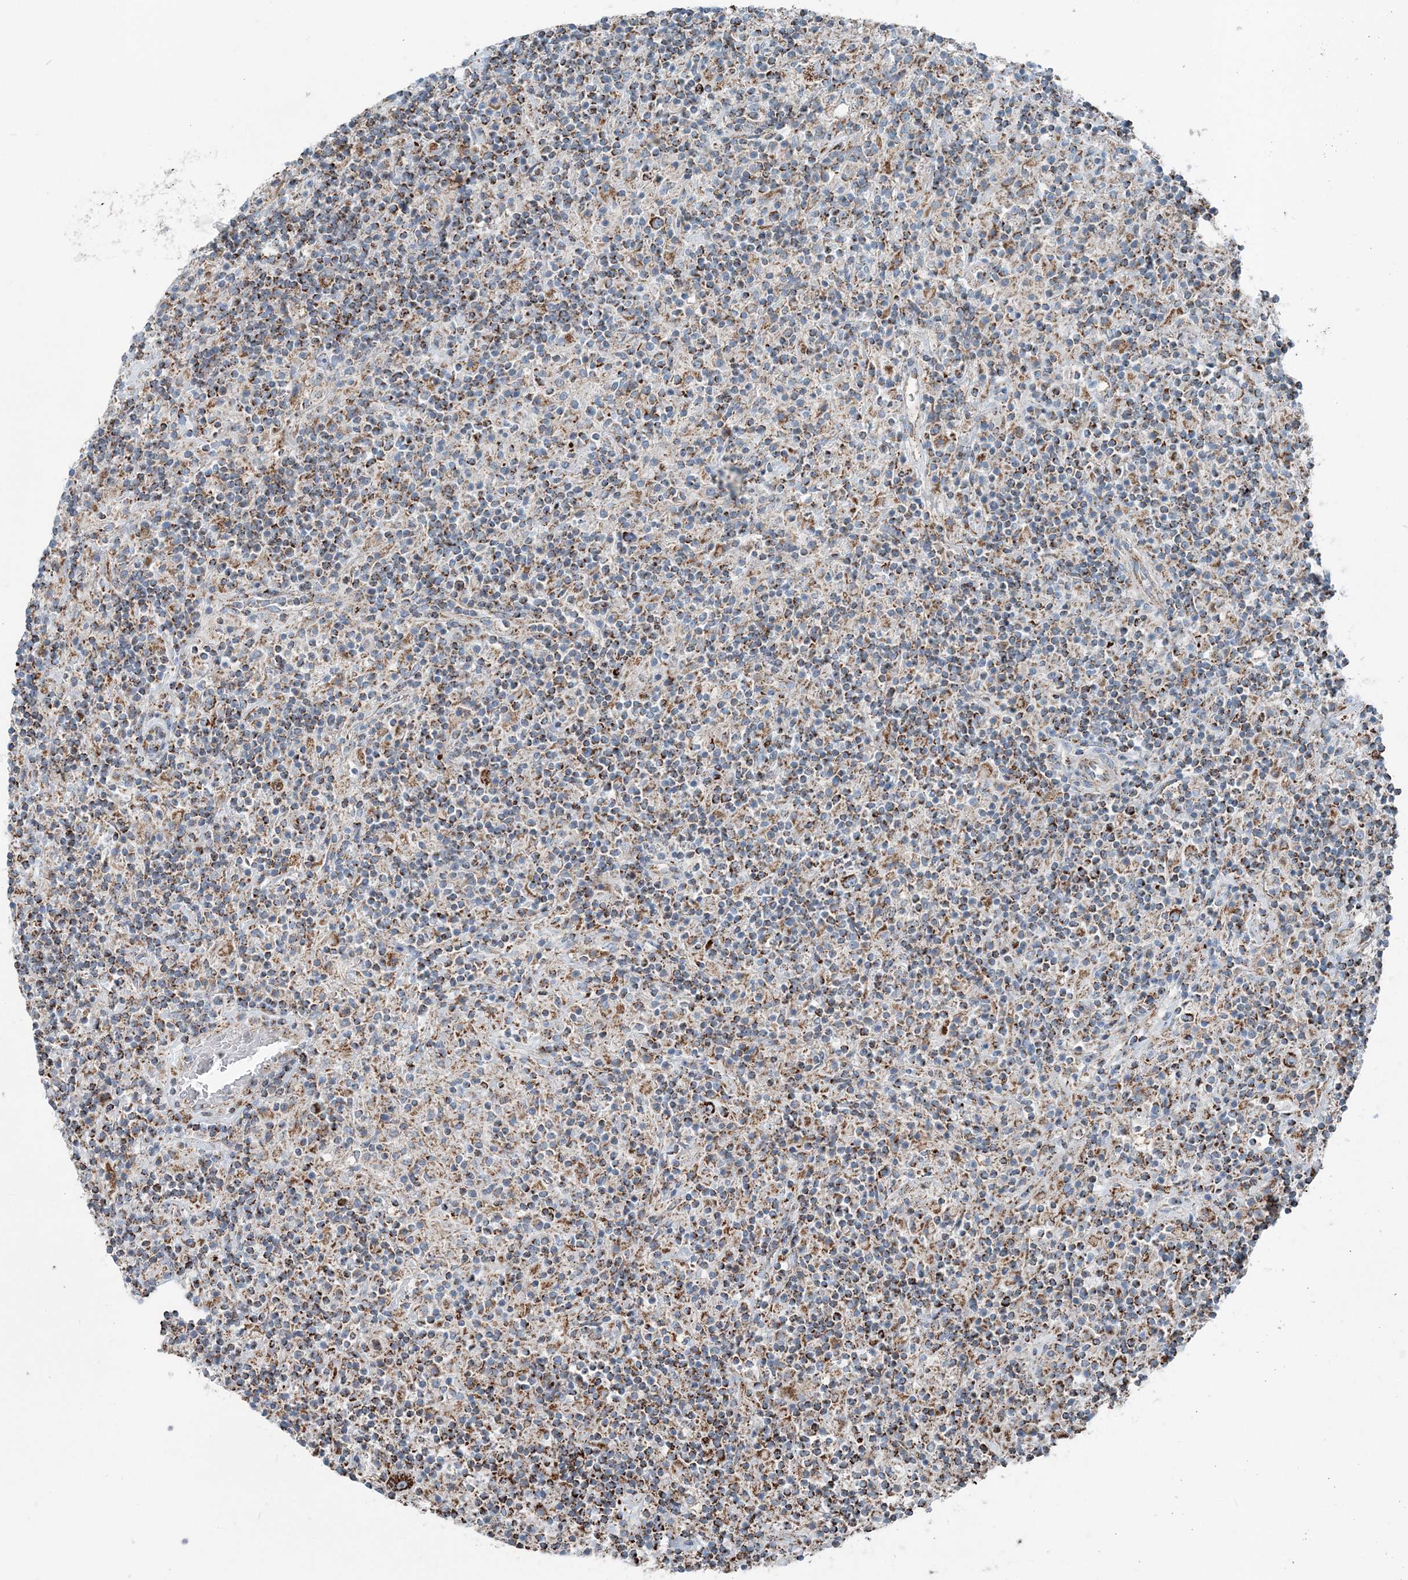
{"staining": {"intensity": "strong", "quantity": ">75%", "location": "cytoplasmic/membranous"}, "tissue": "lymphoma", "cell_type": "Tumor cells", "image_type": "cancer", "snomed": [{"axis": "morphology", "description": "Hodgkin's disease, NOS"}, {"axis": "topography", "description": "Lymph node"}], "caption": "Immunohistochemistry (IHC) micrograph of human lymphoma stained for a protein (brown), which exhibits high levels of strong cytoplasmic/membranous expression in about >75% of tumor cells.", "gene": "INTU", "patient": {"sex": "male", "age": 70}}